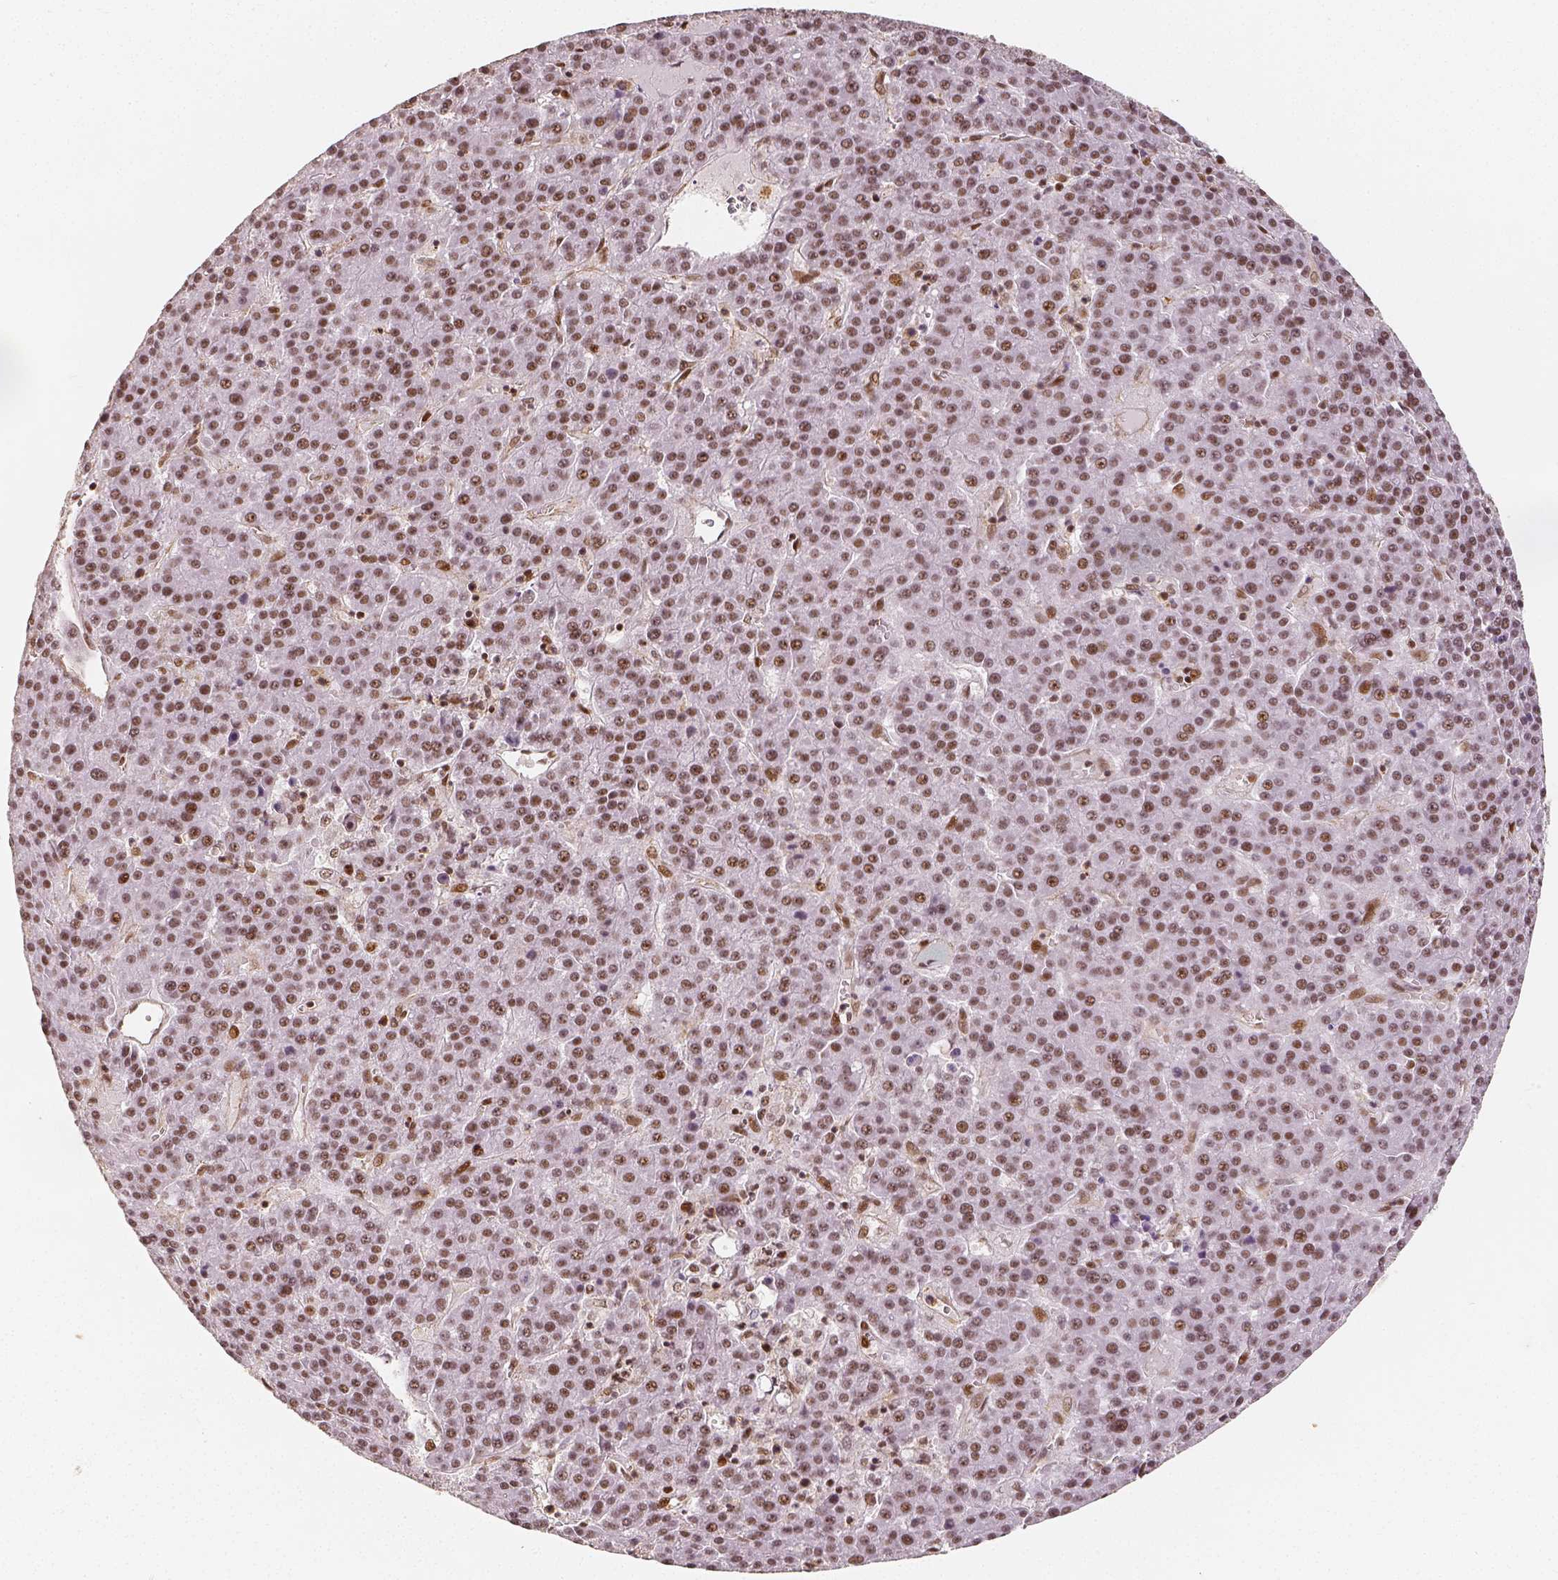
{"staining": {"intensity": "moderate", "quantity": ">75%", "location": "nuclear"}, "tissue": "liver cancer", "cell_type": "Tumor cells", "image_type": "cancer", "snomed": [{"axis": "morphology", "description": "Carcinoma, Hepatocellular, NOS"}, {"axis": "topography", "description": "Liver"}], "caption": "Liver hepatocellular carcinoma stained with a brown dye demonstrates moderate nuclear positive staining in approximately >75% of tumor cells.", "gene": "HDAC1", "patient": {"sex": "female", "age": 58}}